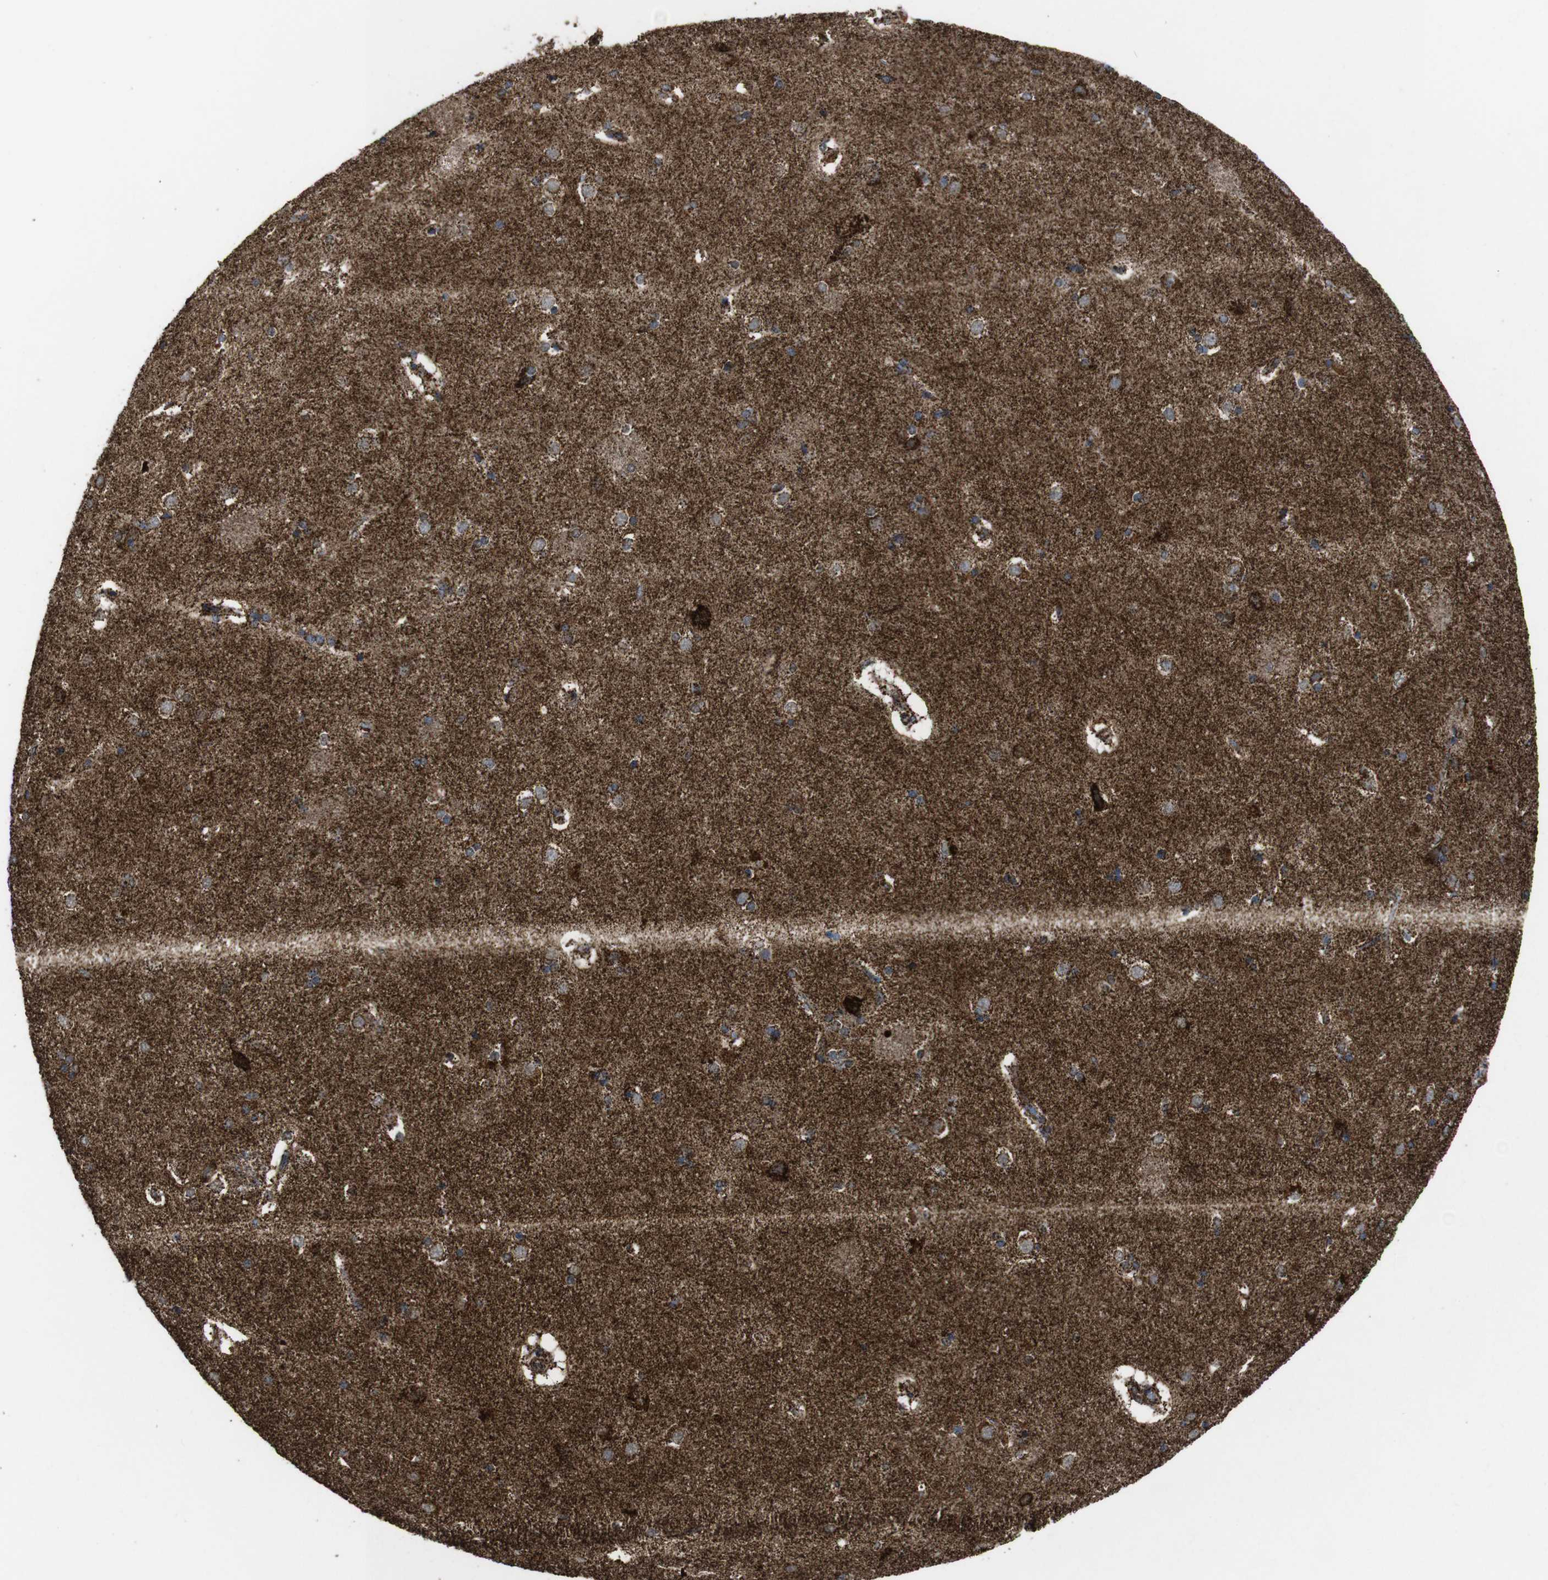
{"staining": {"intensity": "strong", "quantity": ">75%", "location": "cytoplasmic/membranous"}, "tissue": "caudate", "cell_type": "Glial cells", "image_type": "normal", "snomed": [{"axis": "morphology", "description": "Normal tissue, NOS"}, {"axis": "topography", "description": "Lateral ventricle wall"}], "caption": "Unremarkable caudate was stained to show a protein in brown. There is high levels of strong cytoplasmic/membranous expression in about >75% of glial cells. (Stains: DAB in brown, nuclei in blue, Microscopy: brightfield microscopy at high magnification).", "gene": "ATP5F1A", "patient": {"sex": "female", "age": 19}}